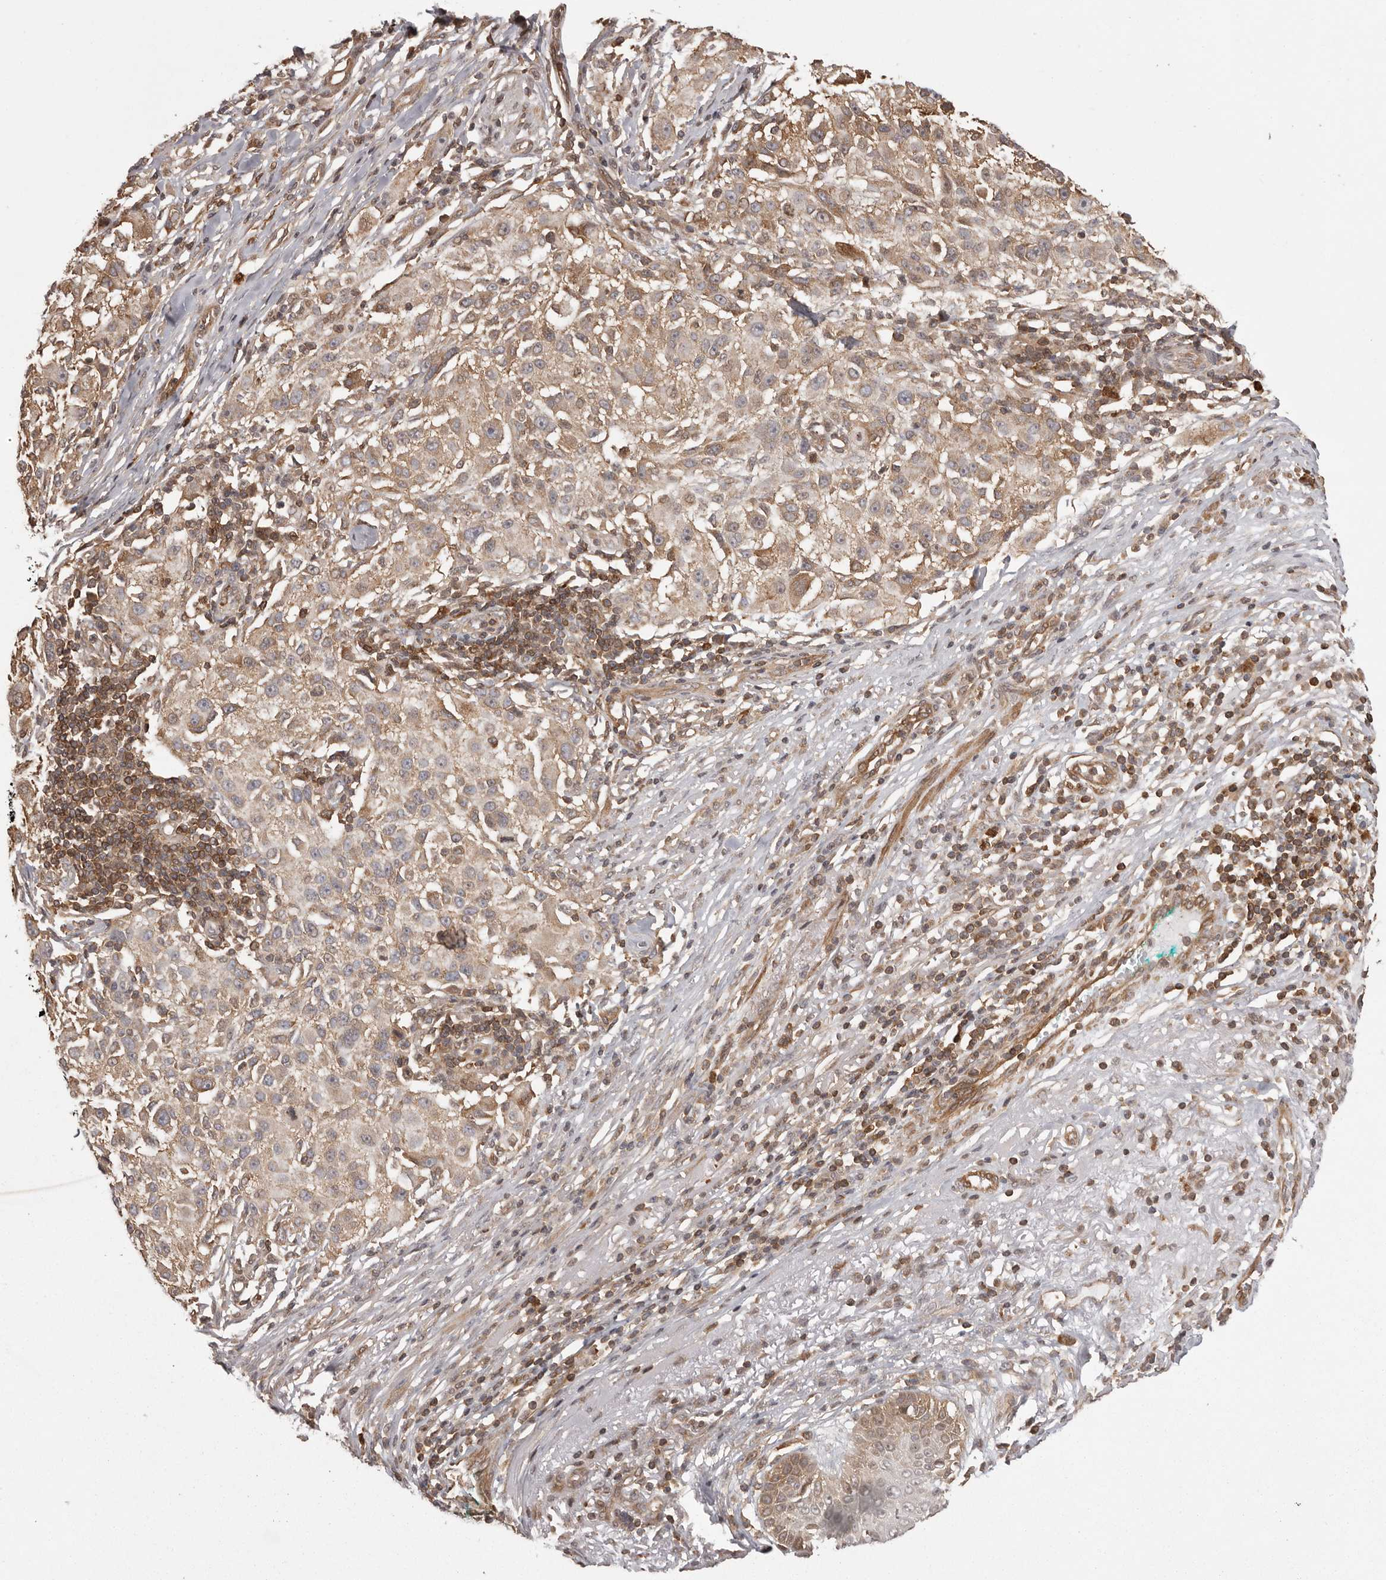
{"staining": {"intensity": "moderate", "quantity": ">75%", "location": "cytoplasmic/membranous"}, "tissue": "melanoma", "cell_type": "Tumor cells", "image_type": "cancer", "snomed": [{"axis": "morphology", "description": "Necrosis, NOS"}, {"axis": "morphology", "description": "Malignant melanoma, NOS"}, {"axis": "topography", "description": "Skin"}], "caption": "Immunohistochemical staining of human melanoma shows medium levels of moderate cytoplasmic/membranous protein staining in approximately >75% of tumor cells. The staining was performed using DAB (3,3'-diaminobenzidine), with brown indicating positive protein expression. Nuclei are stained blue with hematoxylin.", "gene": "NFKBIA", "patient": {"sex": "female", "age": 87}}